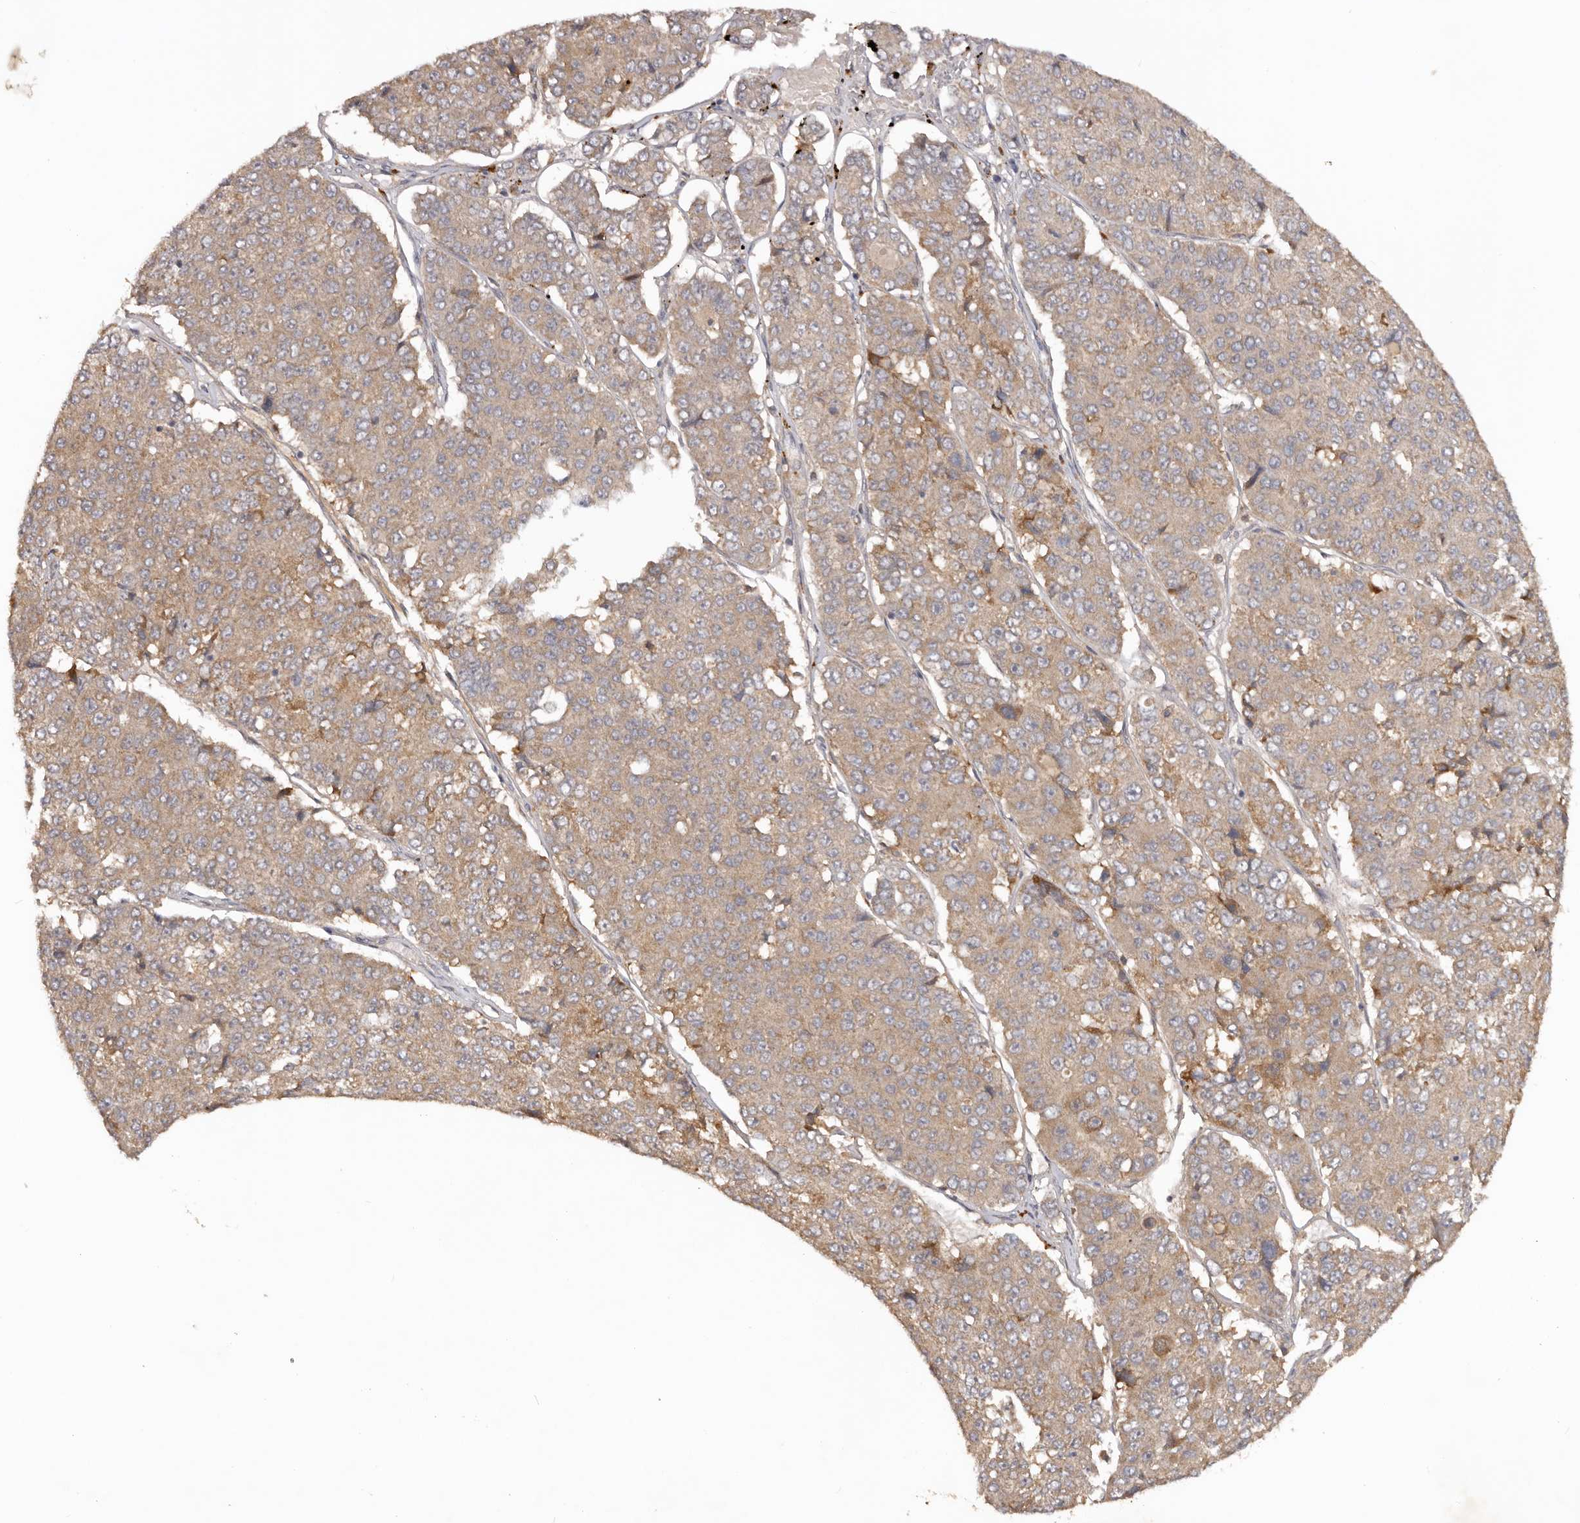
{"staining": {"intensity": "weak", "quantity": ">75%", "location": "cytoplasmic/membranous"}, "tissue": "pancreatic cancer", "cell_type": "Tumor cells", "image_type": "cancer", "snomed": [{"axis": "morphology", "description": "Adenocarcinoma, NOS"}, {"axis": "topography", "description": "Pancreas"}], "caption": "Tumor cells show low levels of weak cytoplasmic/membranous staining in about >75% of cells in pancreatic adenocarcinoma.", "gene": "PKIB", "patient": {"sex": "male", "age": 50}}